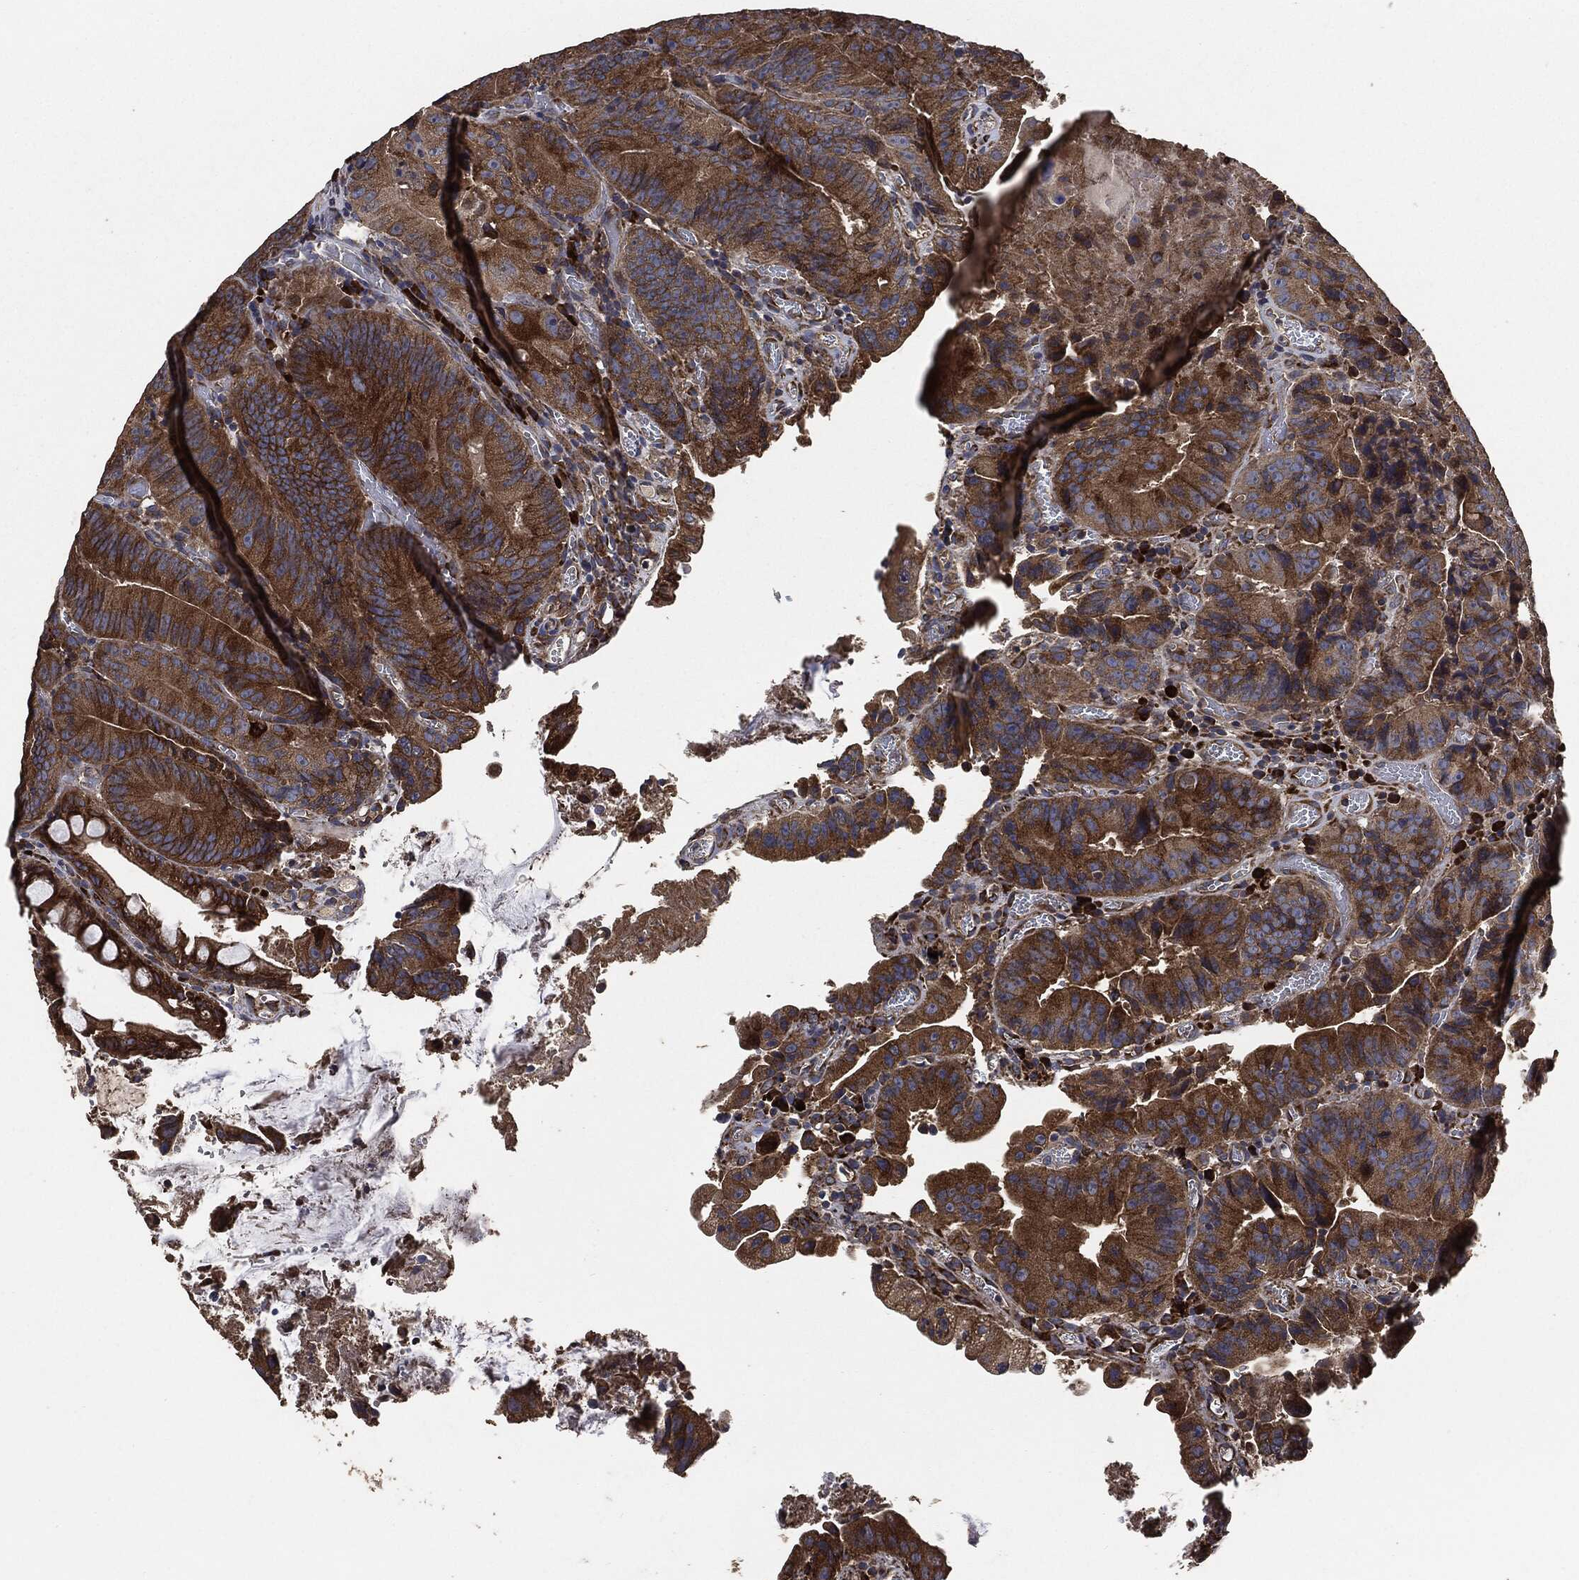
{"staining": {"intensity": "strong", "quantity": "25%-75%", "location": "cytoplasmic/membranous"}, "tissue": "colorectal cancer", "cell_type": "Tumor cells", "image_type": "cancer", "snomed": [{"axis": "morphology", "description": "Adenocarcinoma, NOS"}, {"axis": "topography", "description": "Colon"}], "caption": "Immunohistochemistry histopathology image of colorectal adenocarcinoma stained for a protein (brown), which exhibits high levels of strong cytoplasmic/membranous positivity in approximately 25%-75% of tumor cells.", "gene": "STK3", "patient": {"sex": "female", "age": 86}}